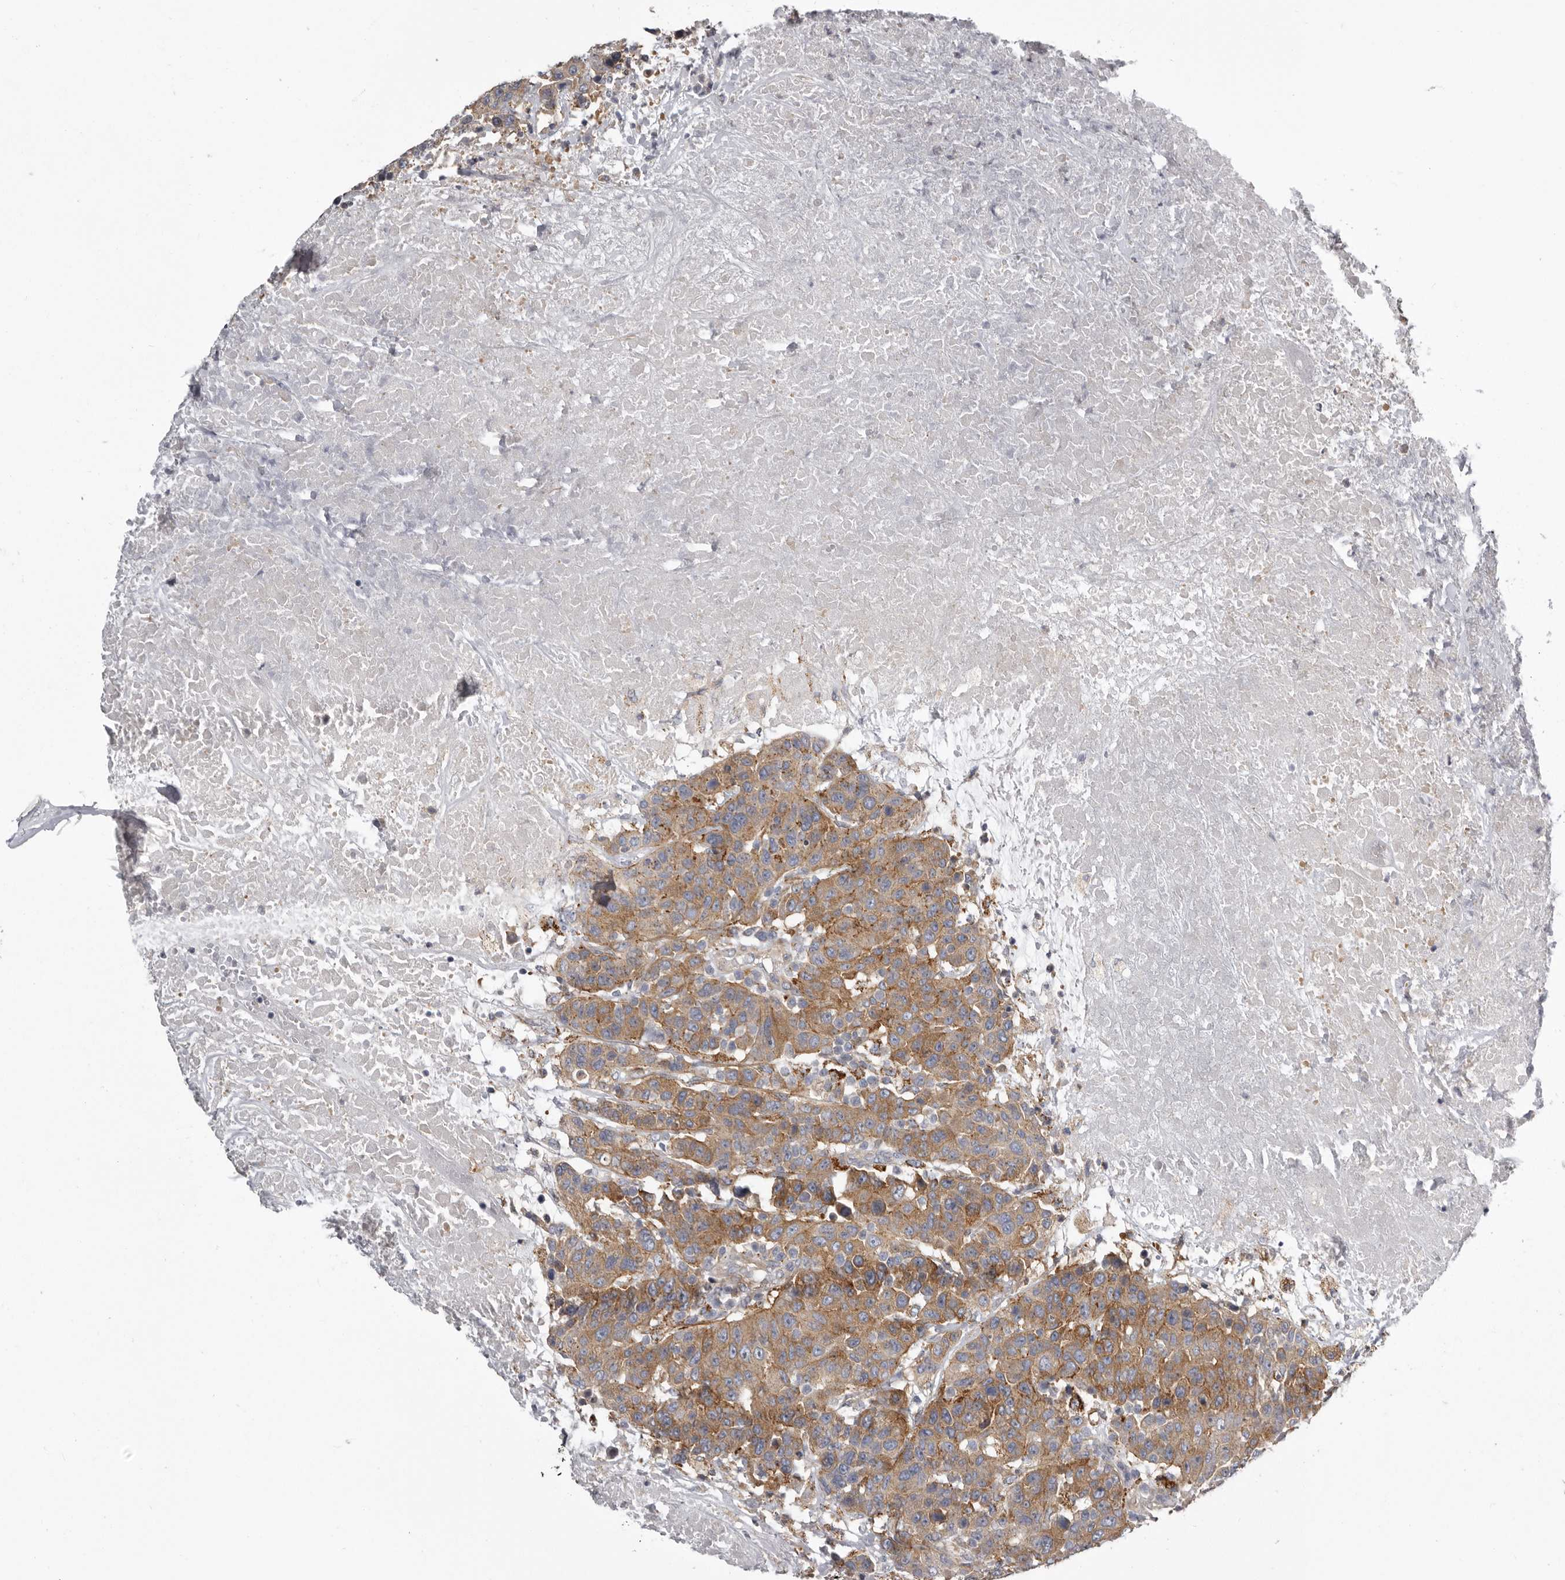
{"staining": {"intensity": "moderate", "quantity": ">75%", "location": "cytoplasmic/membranous"}, "tissue": "breast cancer", "cell_type": "Tumor cells", "image_type": "cancer", "snomed": [{"axis": "morphology", "description": "Duct carcinoma"}, {"axis": "topography", "description": "Breast"}], "caption": "The image shows immunohistochemical staining of breast cancer. There is moderate cytoplasmic/membranous staining is seen in approximately >75% of tumor cells. The staining was performed using DAB to visualize the protein expression in brown, while the nuclei were stained in blue with hematoxylin (Magnification: 20x).", "gene": "ENAH", "patient": {"sex": "female", "age": 37}}